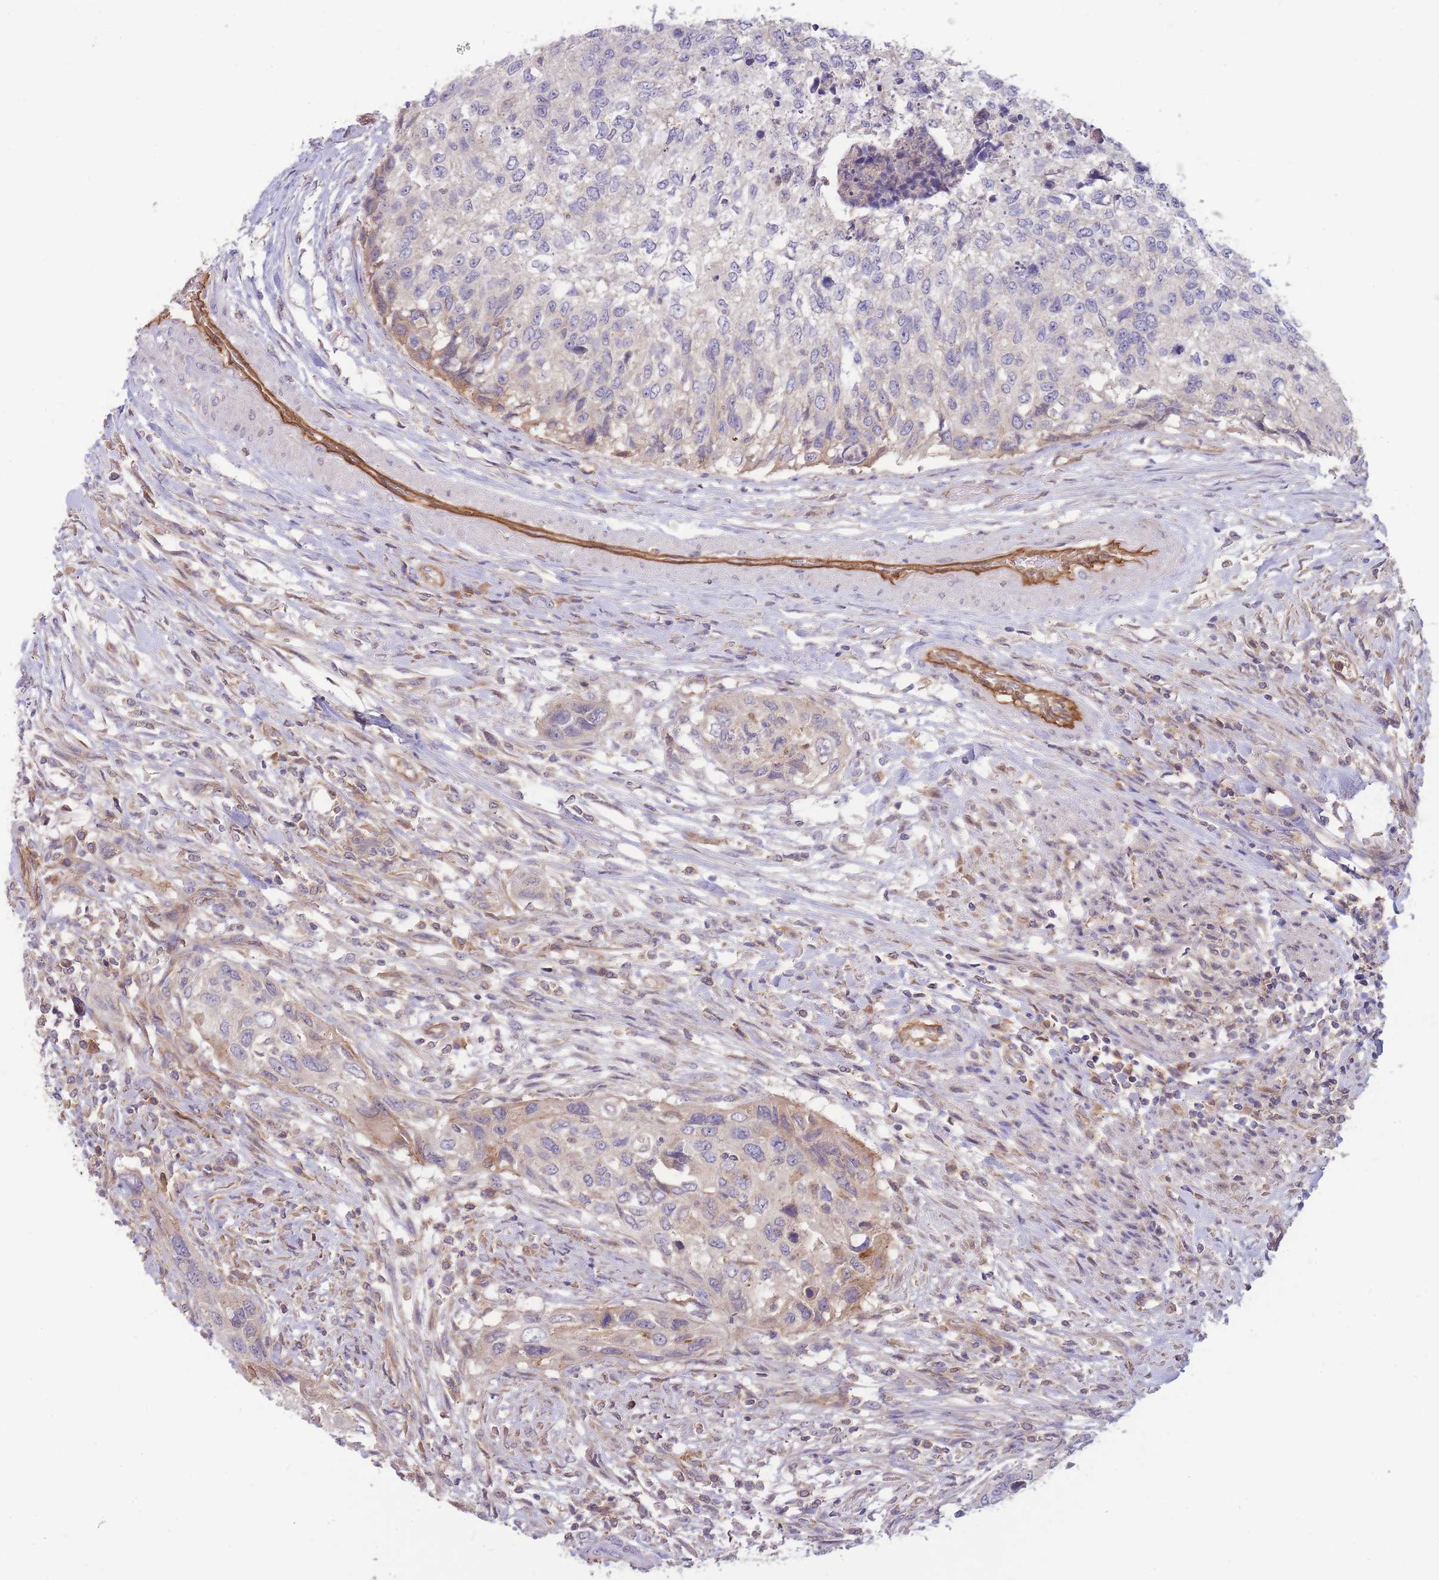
{"staining": {"intensity": "weak", "quantity": "<25%", "location": "cytoplasmic/membranous"}, "tissue": "urothelial cancer", "cell_type": "Tumor cells", "image_type": "cancer", "snomed": [{"axis": "morphology", "description": "Urothelial carcinoma, High grade"}, {"axis": "topography", "description": "Urinary bladder"}], "caption": "Tumor cells are negative for brown protein staining in urothelial cancer. Nuclei are stained in blue.", "gene": "NDUFAF5", "patient": {"sex": "female", "age": 60}}